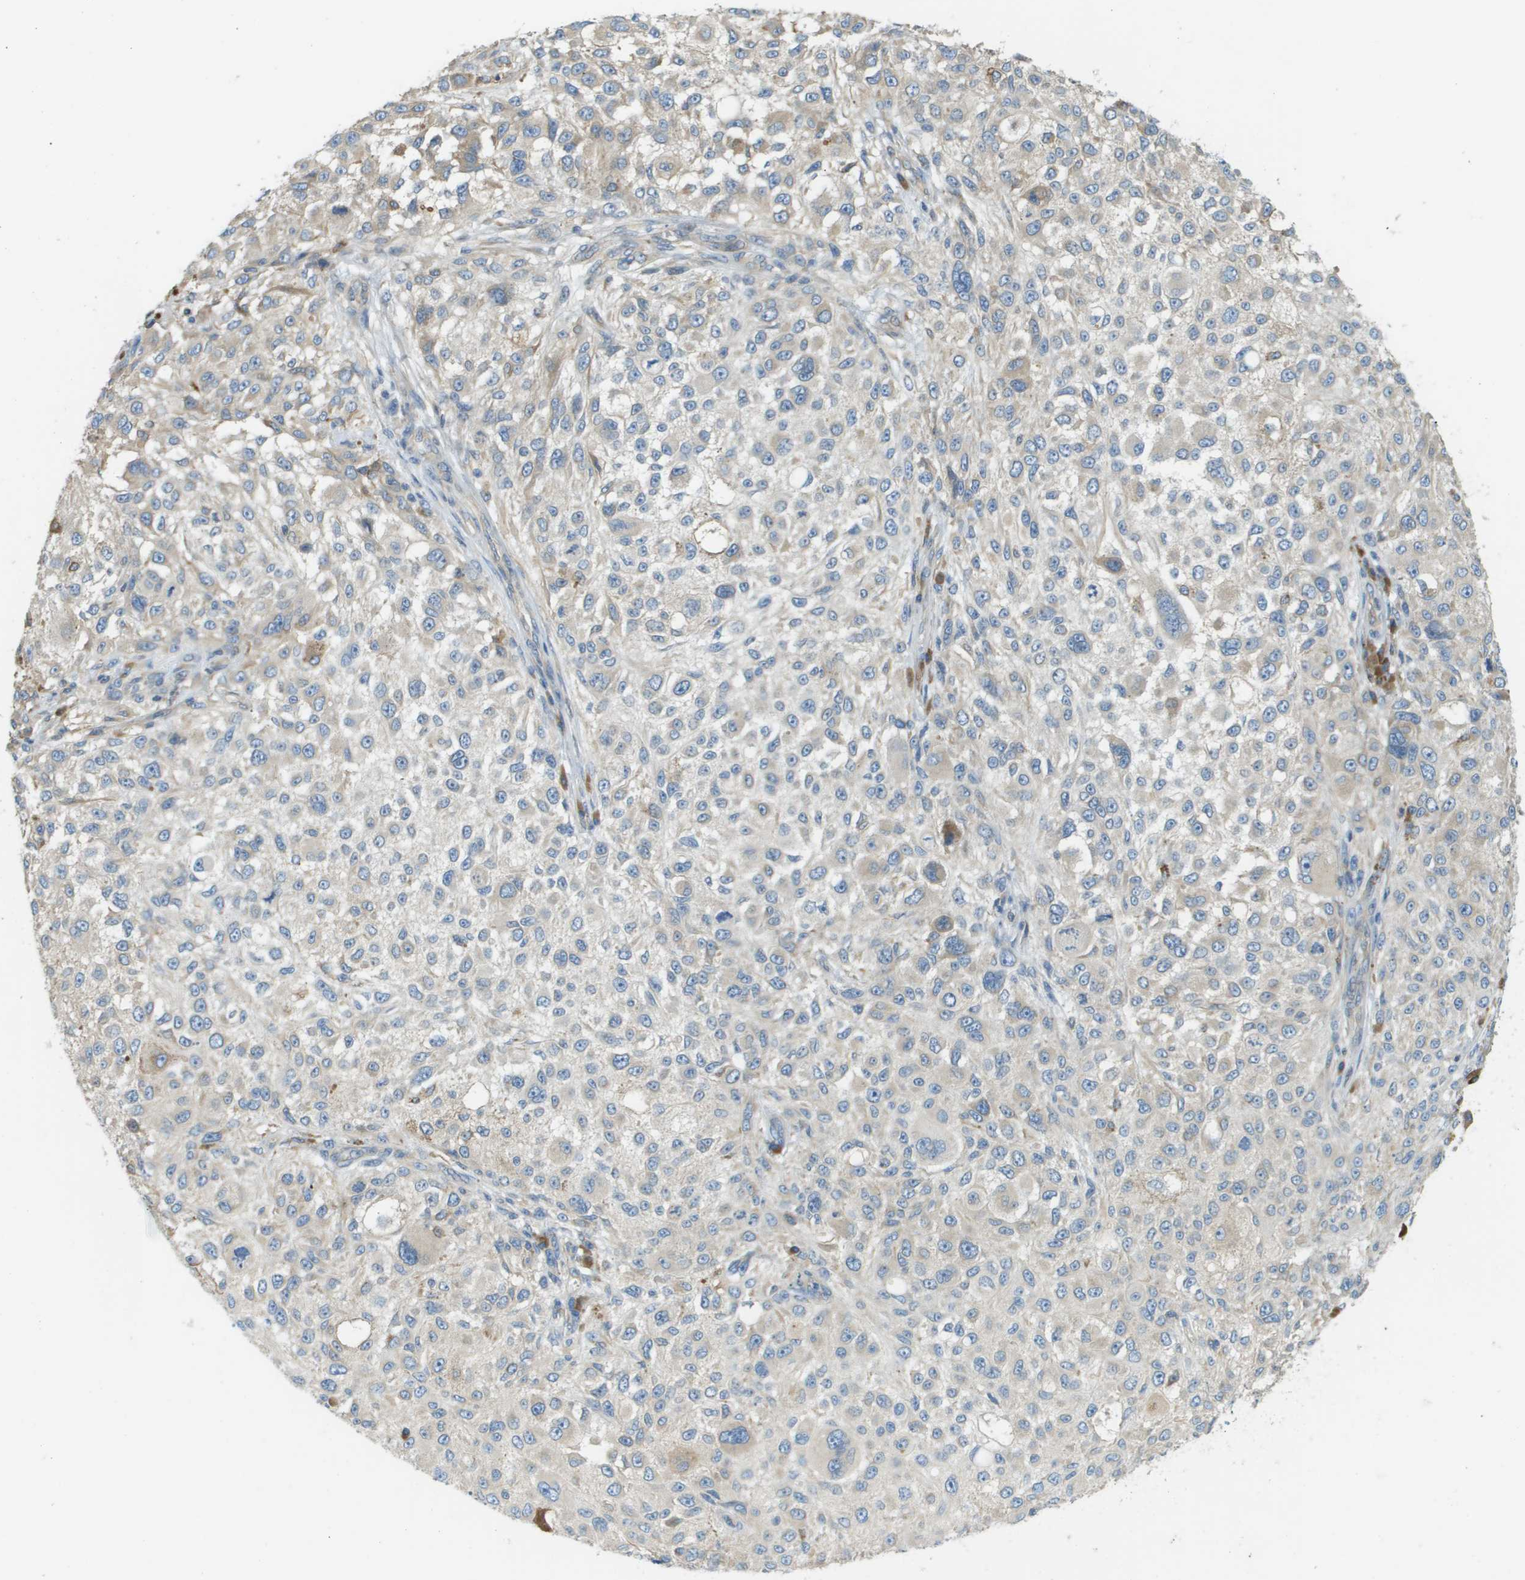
{"staining": {"intensity": "negative", "quantity": "none", "location": "none"}, "tissue": "melanoma", "cell_type": "Tumor cells", "image_type": "cancer", "snomed": [{"axis": "morphology", "description": "Necrosis, NOS"}, {"axis": "morphology", "description": "Malignant melanoma, NOS"}, {"axis": "topography", "description": "Skin"}], "caption": "The histopathology image demonstrates no significant staining in tumor cells of melanoma.", "gene": "DNAJB11", "patient": {"sex": "female", "age": 87}}